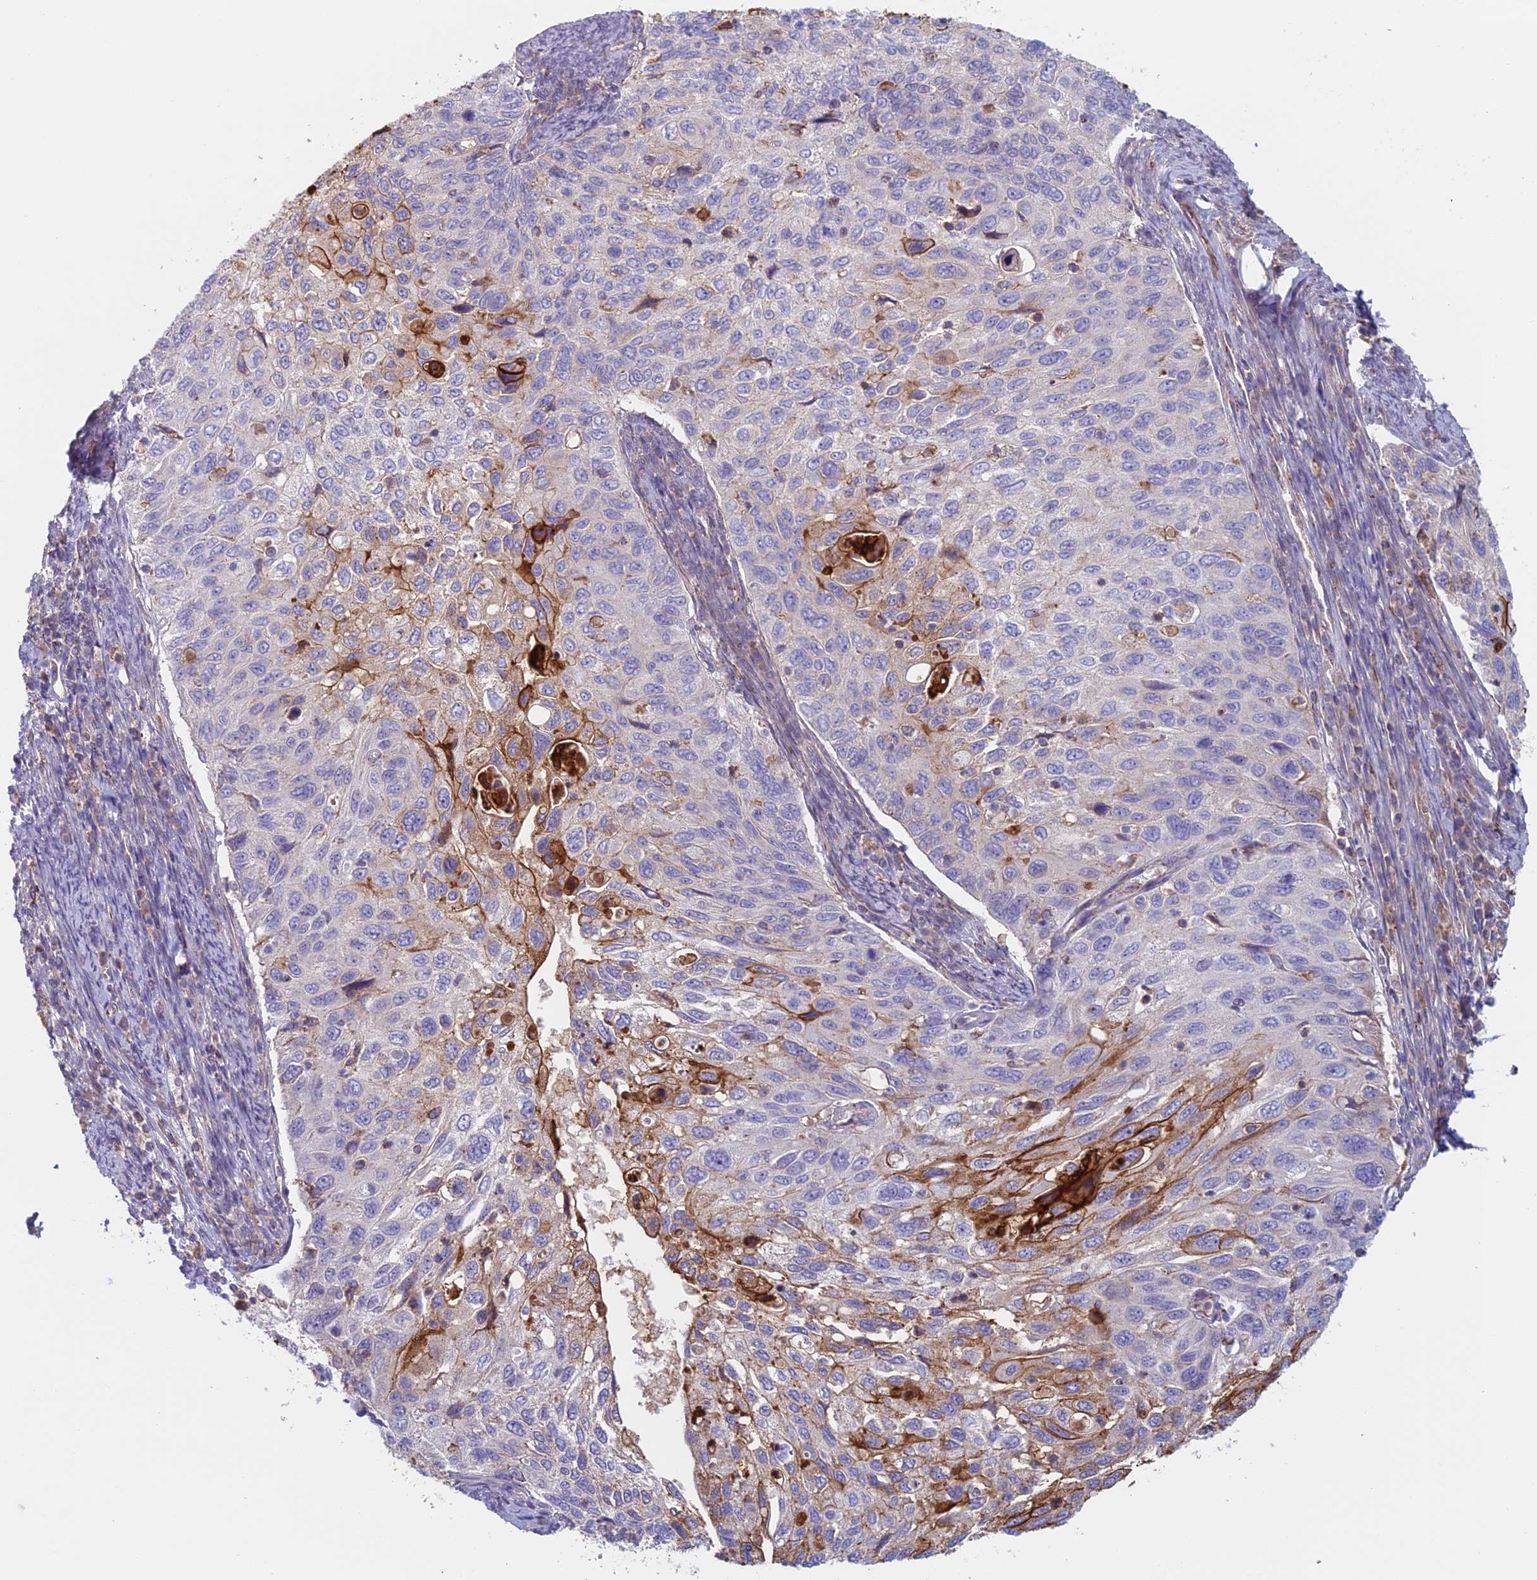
{"staining": {"intensity": "strong", "quantity": "<25%", "location": "cytoplasmic/membranous,nuclear"}, "tissue": "cervical cancer", "cell_type": "Tumor cells", "image_type": "cancer", "snomed": [{"axis": "morphology", "description": "Squamous cell carcinoma, NOS"}, {"axis": "topography", "description": "Cervix"}], "caption": "Strong cytoplasmic/membranous and nuclear protein expression is seen in about <25% of tumor cells in squamous cell carcinoma (cervical).", "gene": "IFTAP", "patient": {"sex": "female", "age": 70}}